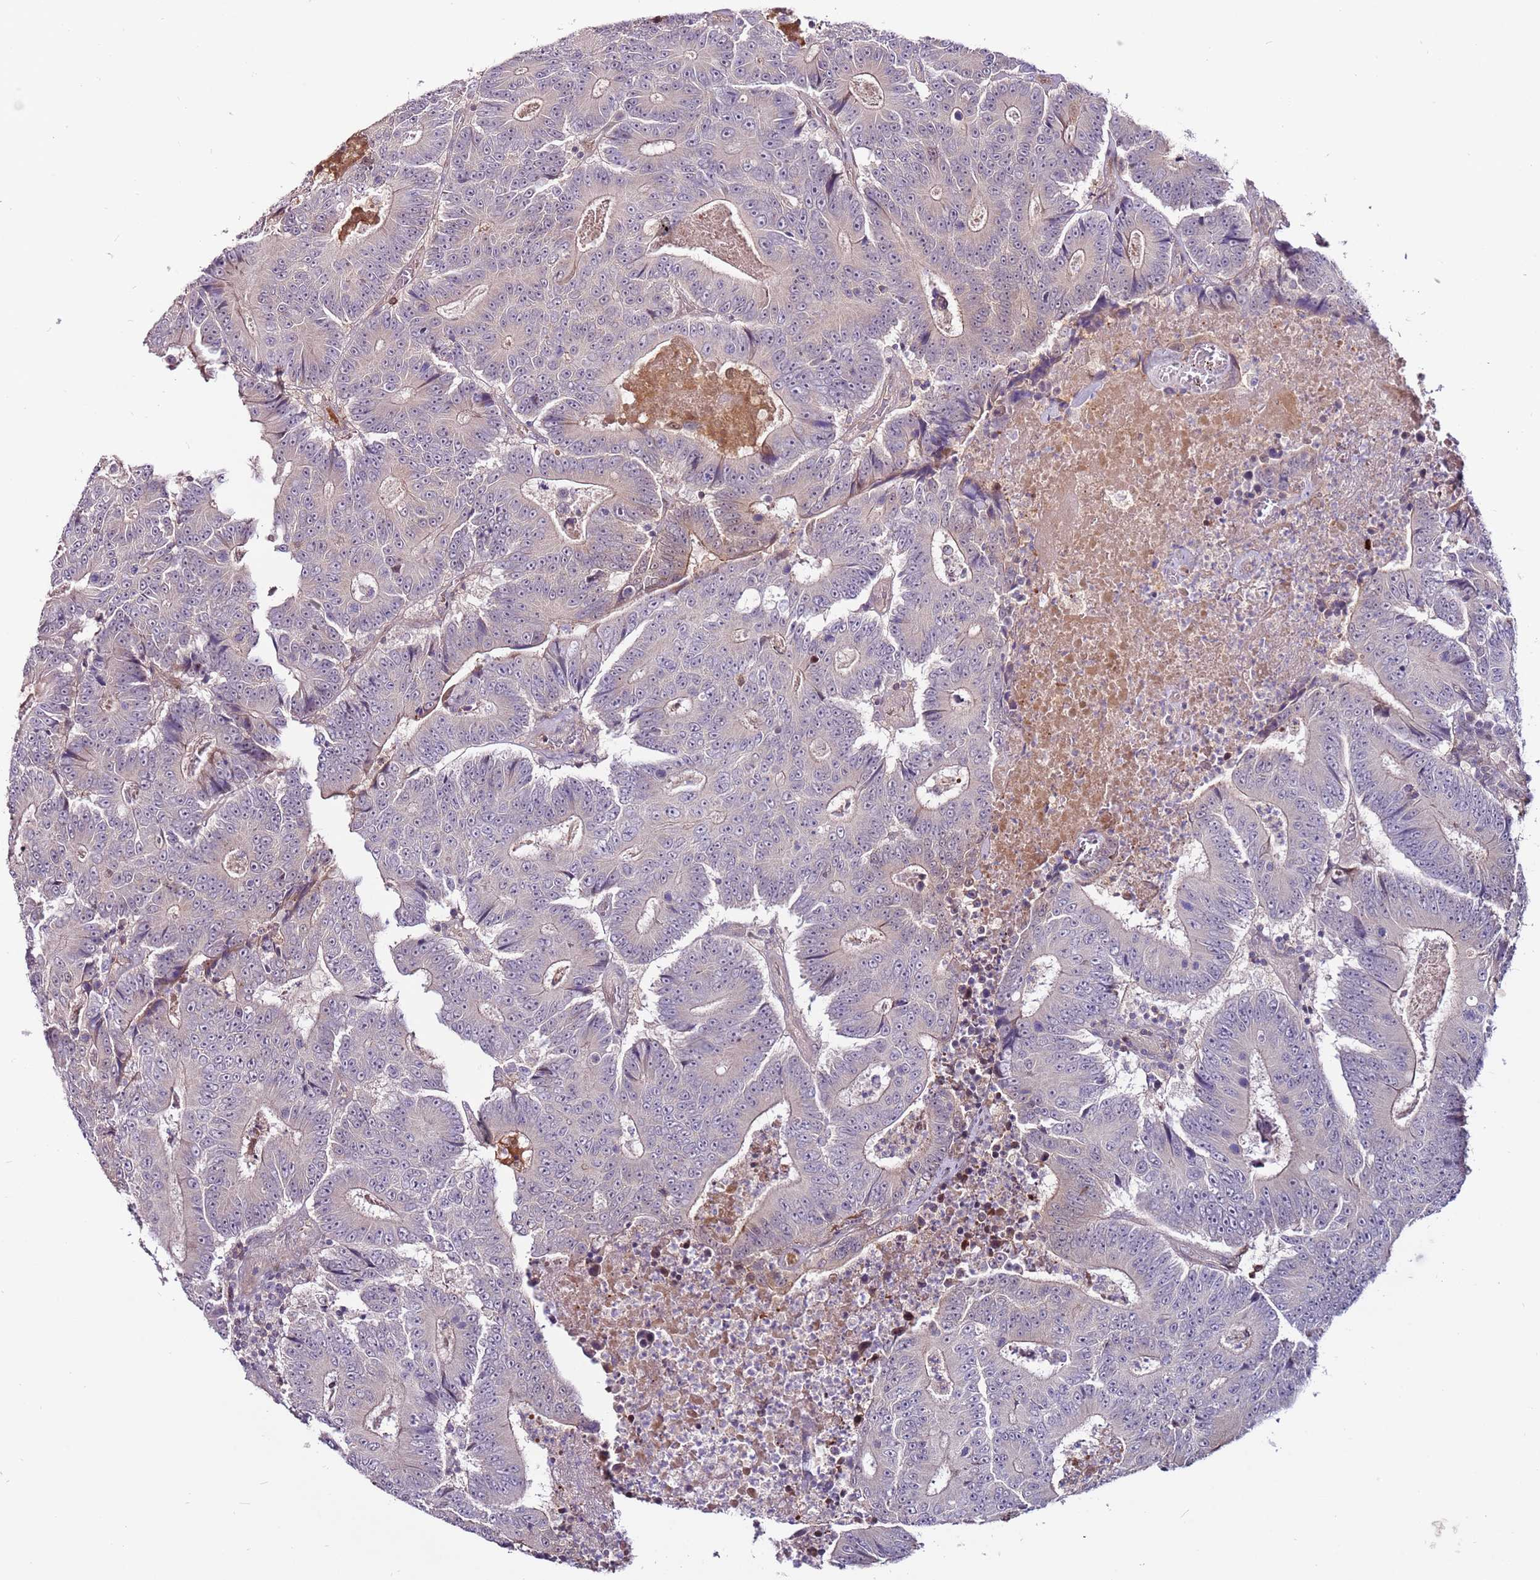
{"staining": {"intensity": "negative", "quantity": "none", "location": "none"}, "tissue": "colorectal cancer", "cell_type": "Tumor cells", "image_type": "cancer", "snomed": [{"axis": "morphology", "description": "Adenocarcinoma, NOS"}, {"axis": "topography", "description": "Colon"}], "caption": "The immunohistochemistry (IHC) photomicrograph has no significant positivity in tumor cells of colorectal cancer (adenocarcinoma) tissue.", "gene": "MTG2", "patient": {"sex": "male", "age": 83}}